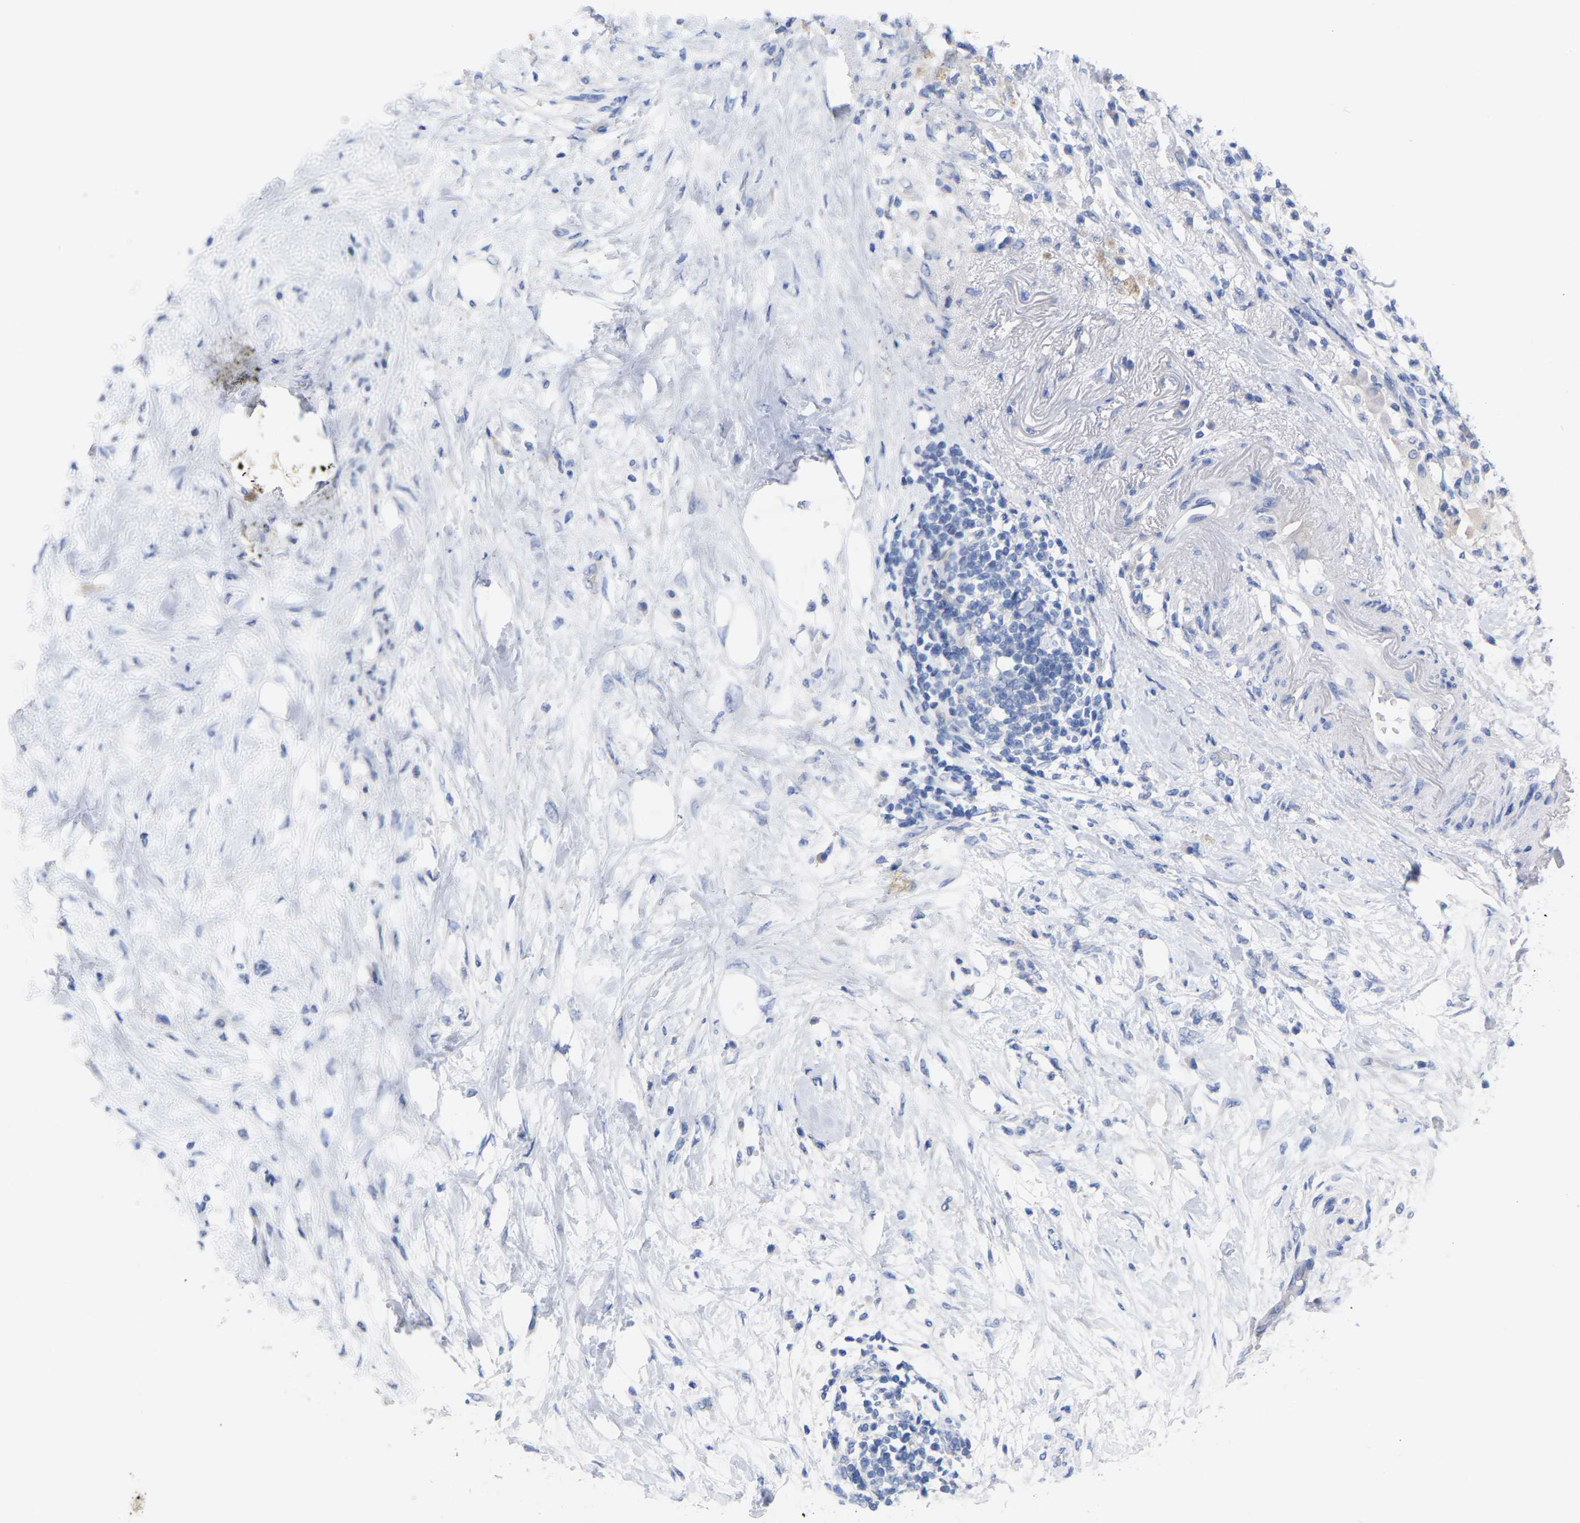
{"staining": {"intensity": "negative", "quantity": "none", "location": "none"}, "tissue": "pancreatic cancer", "cell_type": "Tumor cells", "image_type": "cancer", "snomed": [{"axis": "morphology", "description": "Normal tissue, NOS"}, {"axis": "morphology", "description": "Adenocarcinoma, NOS"}, {"axis": "topography", "description": "Pancreas"}, {"axis": "topography", "description": "Duodenum"}], "caption": "Human pancreatic cancer stained for a protein using immunohistochemistry demonstrates no expression in tumor cells.", "gene": "HAPLN1", "patient": {"sex": "female", "age": 60}}